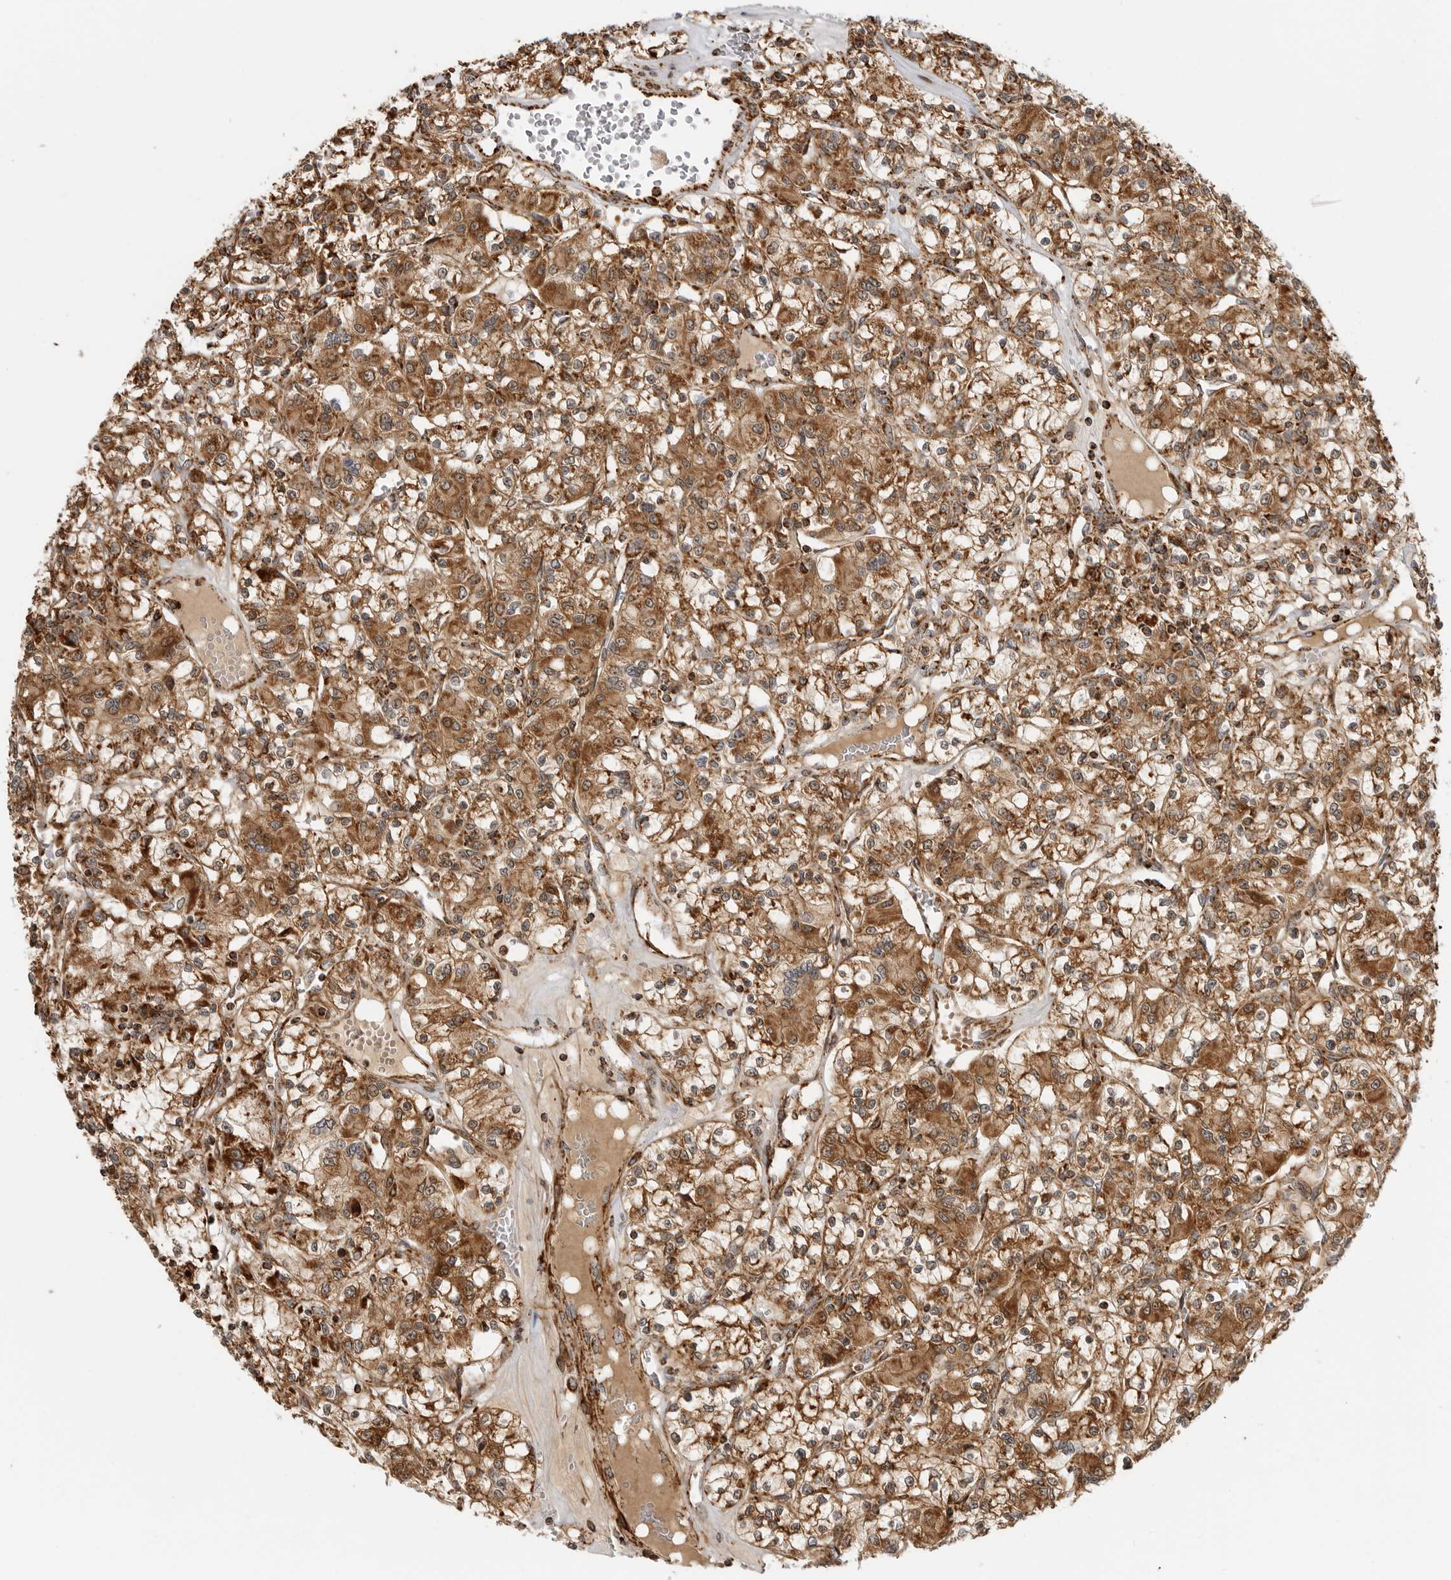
{"staining": {"intensity": "strong", "quantity": ">75%", "location": "cytoplasmic/membranous"}, "tissue": "renal cancer", "cell_type": "Tumor cells", "image_type": "cancer", "snomed": [{"axis": "morphology", "description": "Adenocarcinoma, NOS"}, {"axis": "topography", "description": "Kidney"}], "caption": "Human renal cancer stained for a protein (brown) reveals strong cytoplasmic/membranous positive staining in approximately >75% of tumor cells.", "gene": "BMP2K", "patient": {"sex": "female", "age": 59}}